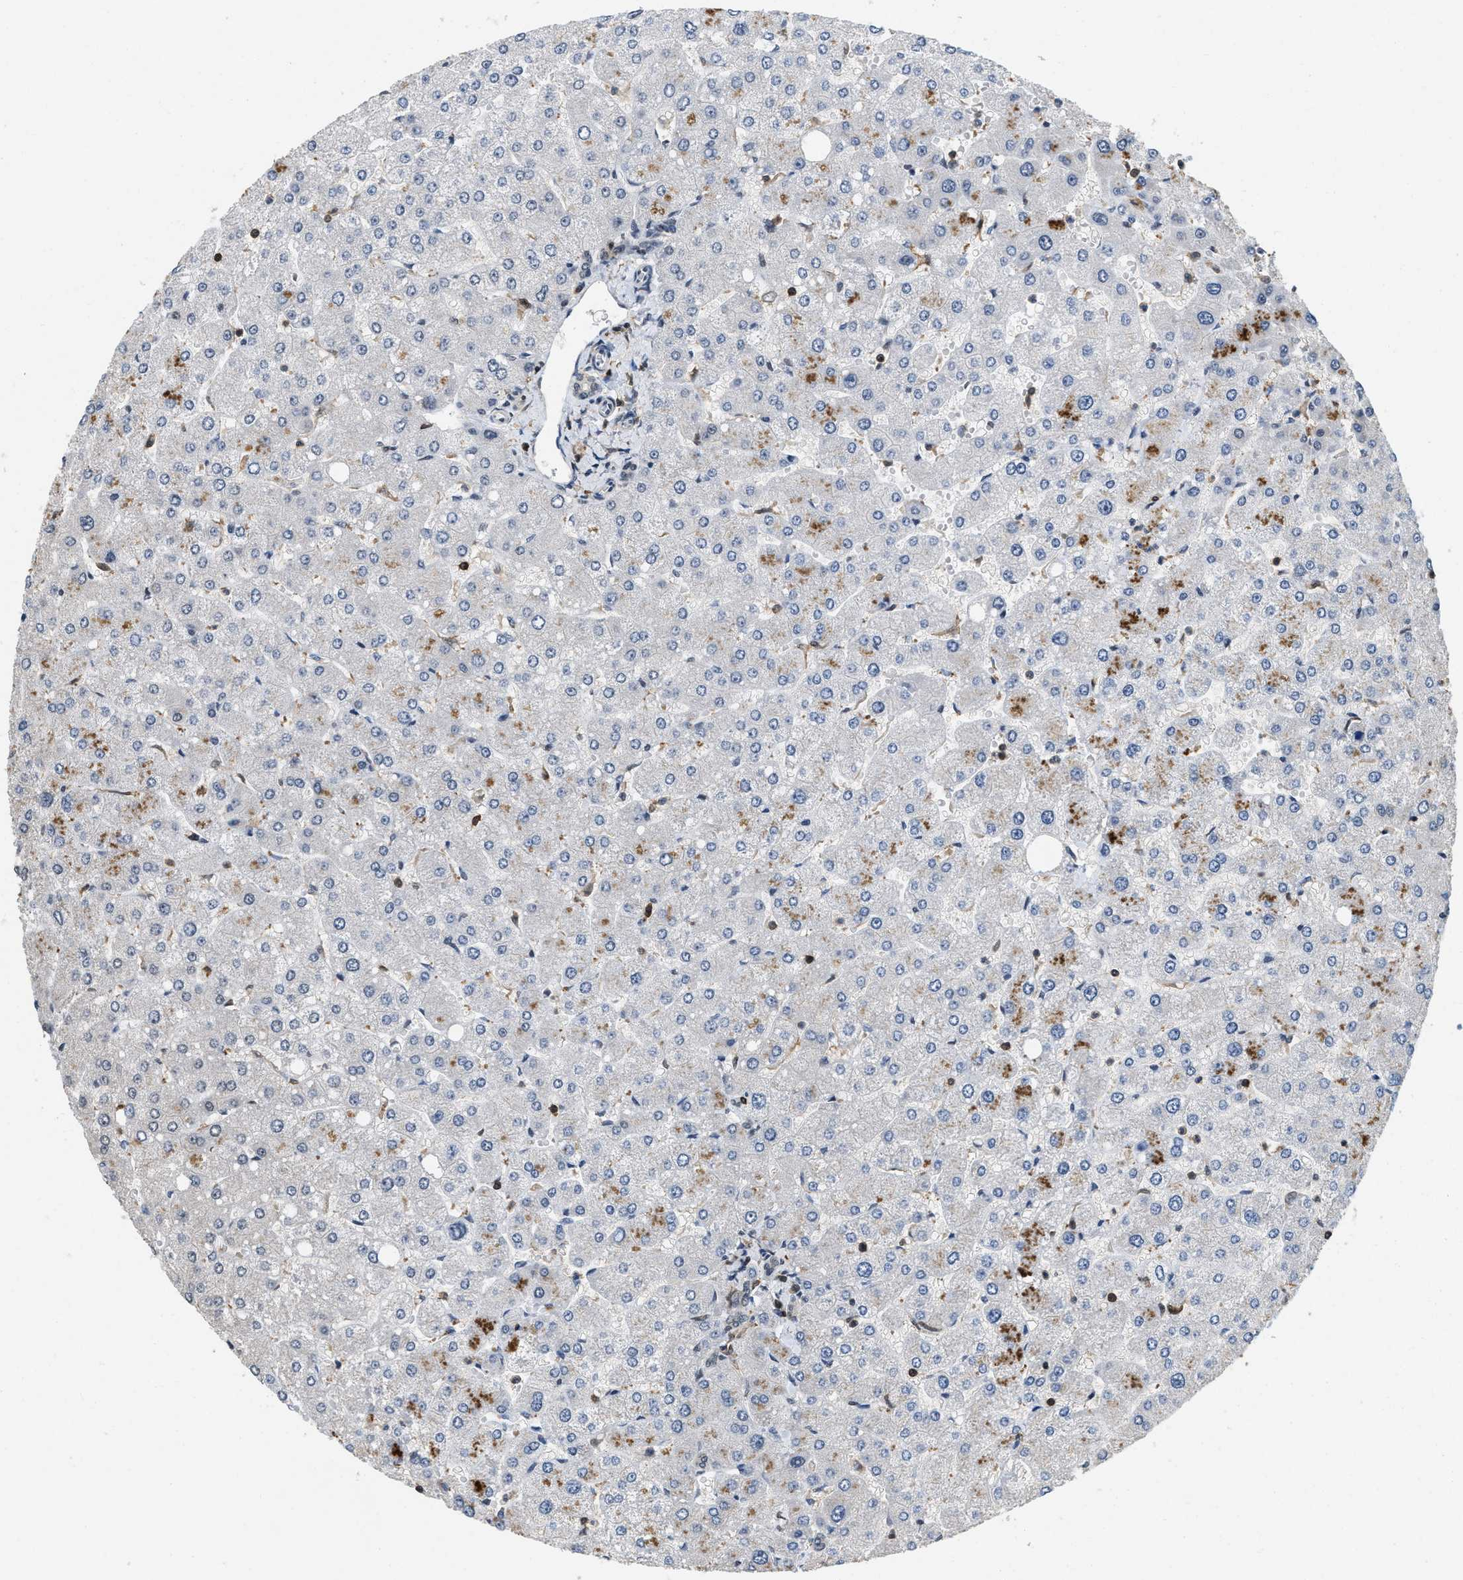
{"staining": {"intensity": "negative", "quantity": "none", "location": "none"}, "tissue": "liver", "cell_type": "Cholangiocytes", "image_type": "normal", "snomed": [{"axis": "morphology", "description": "Normal tissue, NOS"}, {"axis": "topography", "description": "Liver"}], "caption": "The photomicrograph displays no significant positivity in cholangiocytes of liver. Nuclei are stained in blue.", "gene": "ATF7IP", "patient": {"sex": "male", "age": 55}}